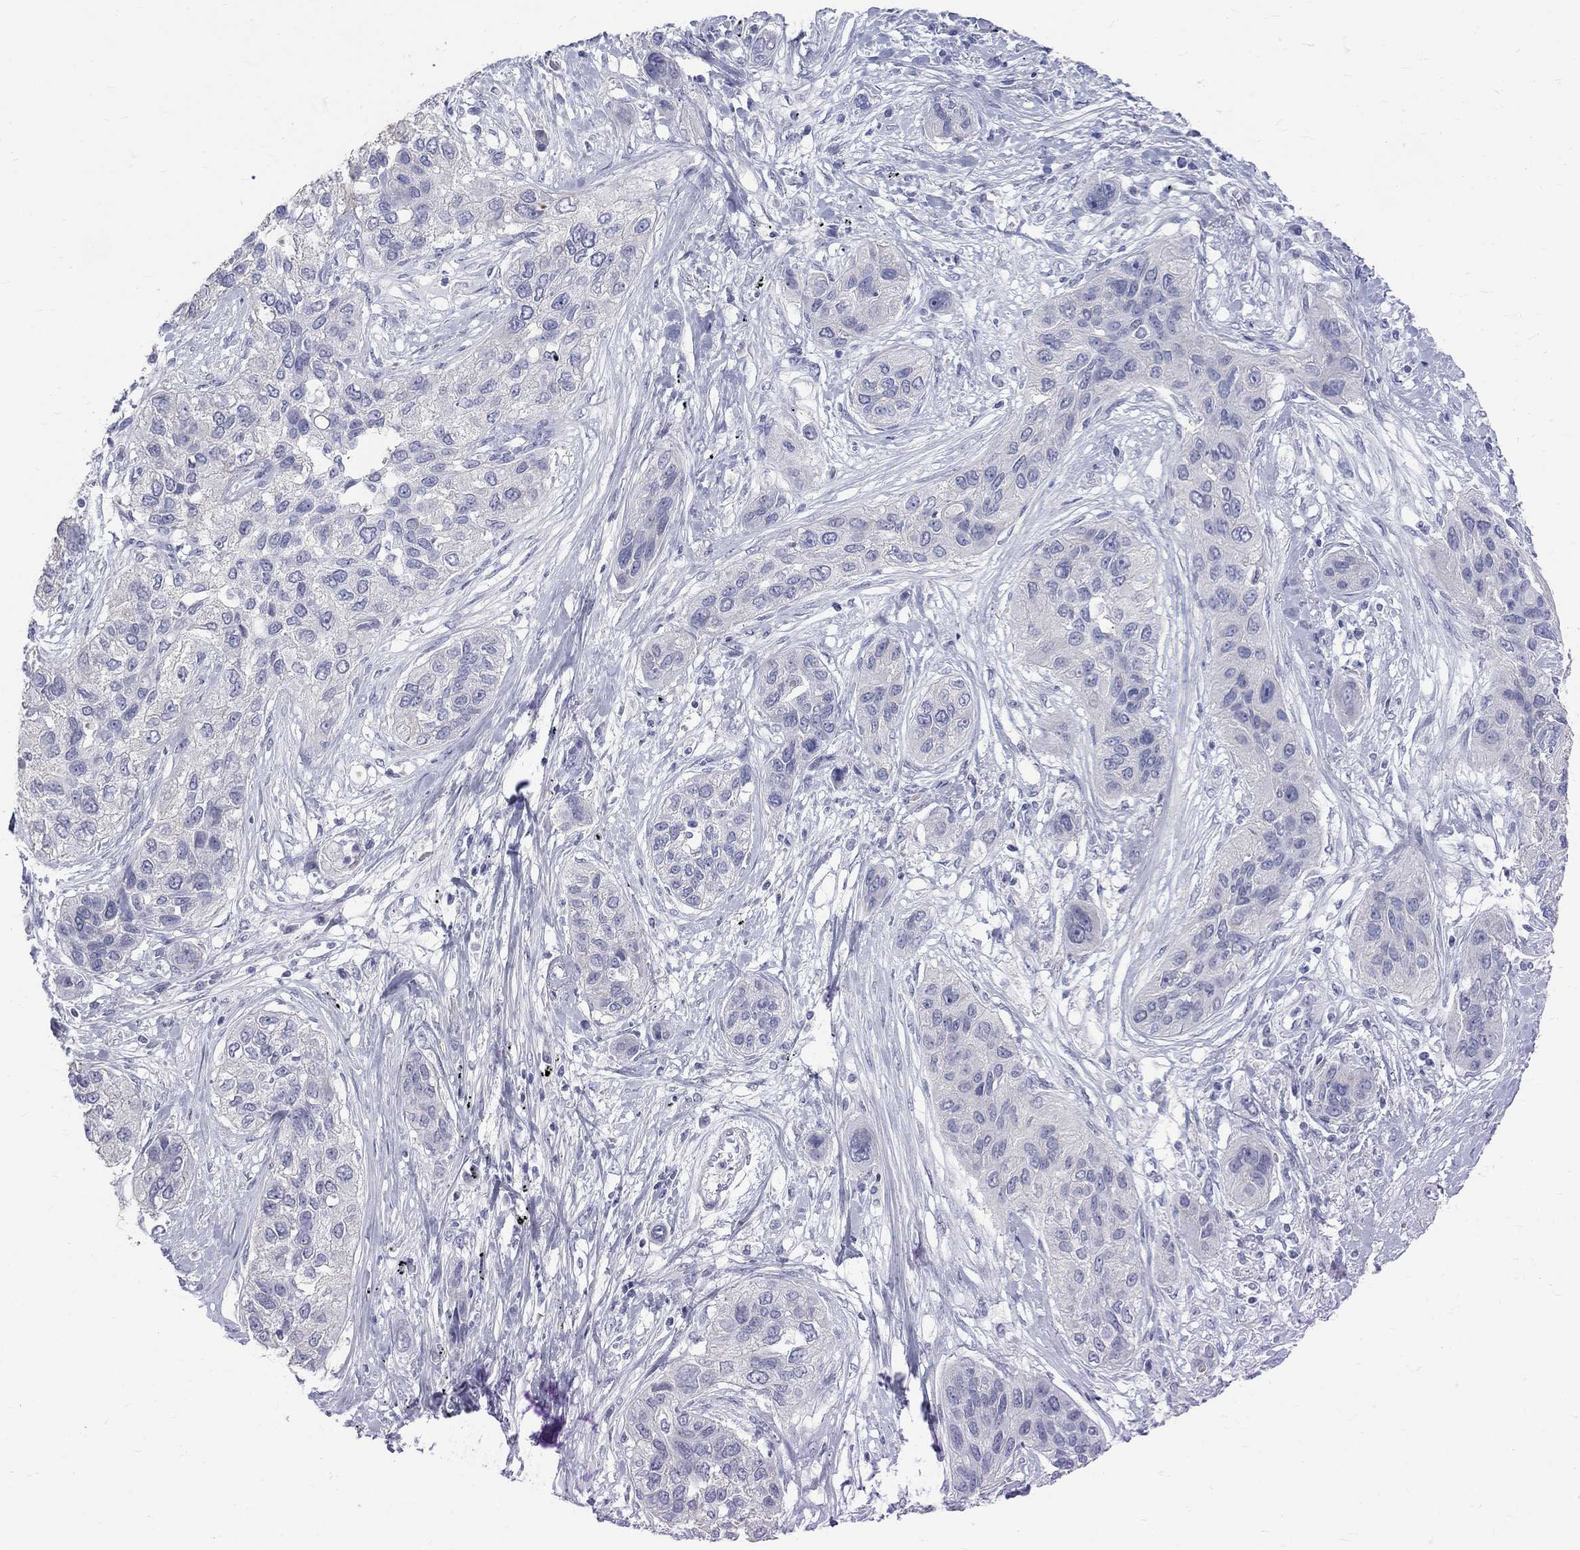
{"staining": {"intensity": "negative", "quantity": "none", "location": "none"}, "tissue": "lung cancer", "cell_type": "Tumor cells", "image_type": "cancer", "snomed": [{"axis": "morphology", "description": "Squamous cell carcinoma, NOS"}, {"axis": "topography", "description": "Lung"}], "caption": "High power microscopy photomicrograph of an immunohistochemistry (IHC) photomicrograph of squamous cell carcinoma (lung), revealing no significant positivity in tumor cells.", "gene": "MAGEB6", "patient": {"sex": "female", "age": 70}}